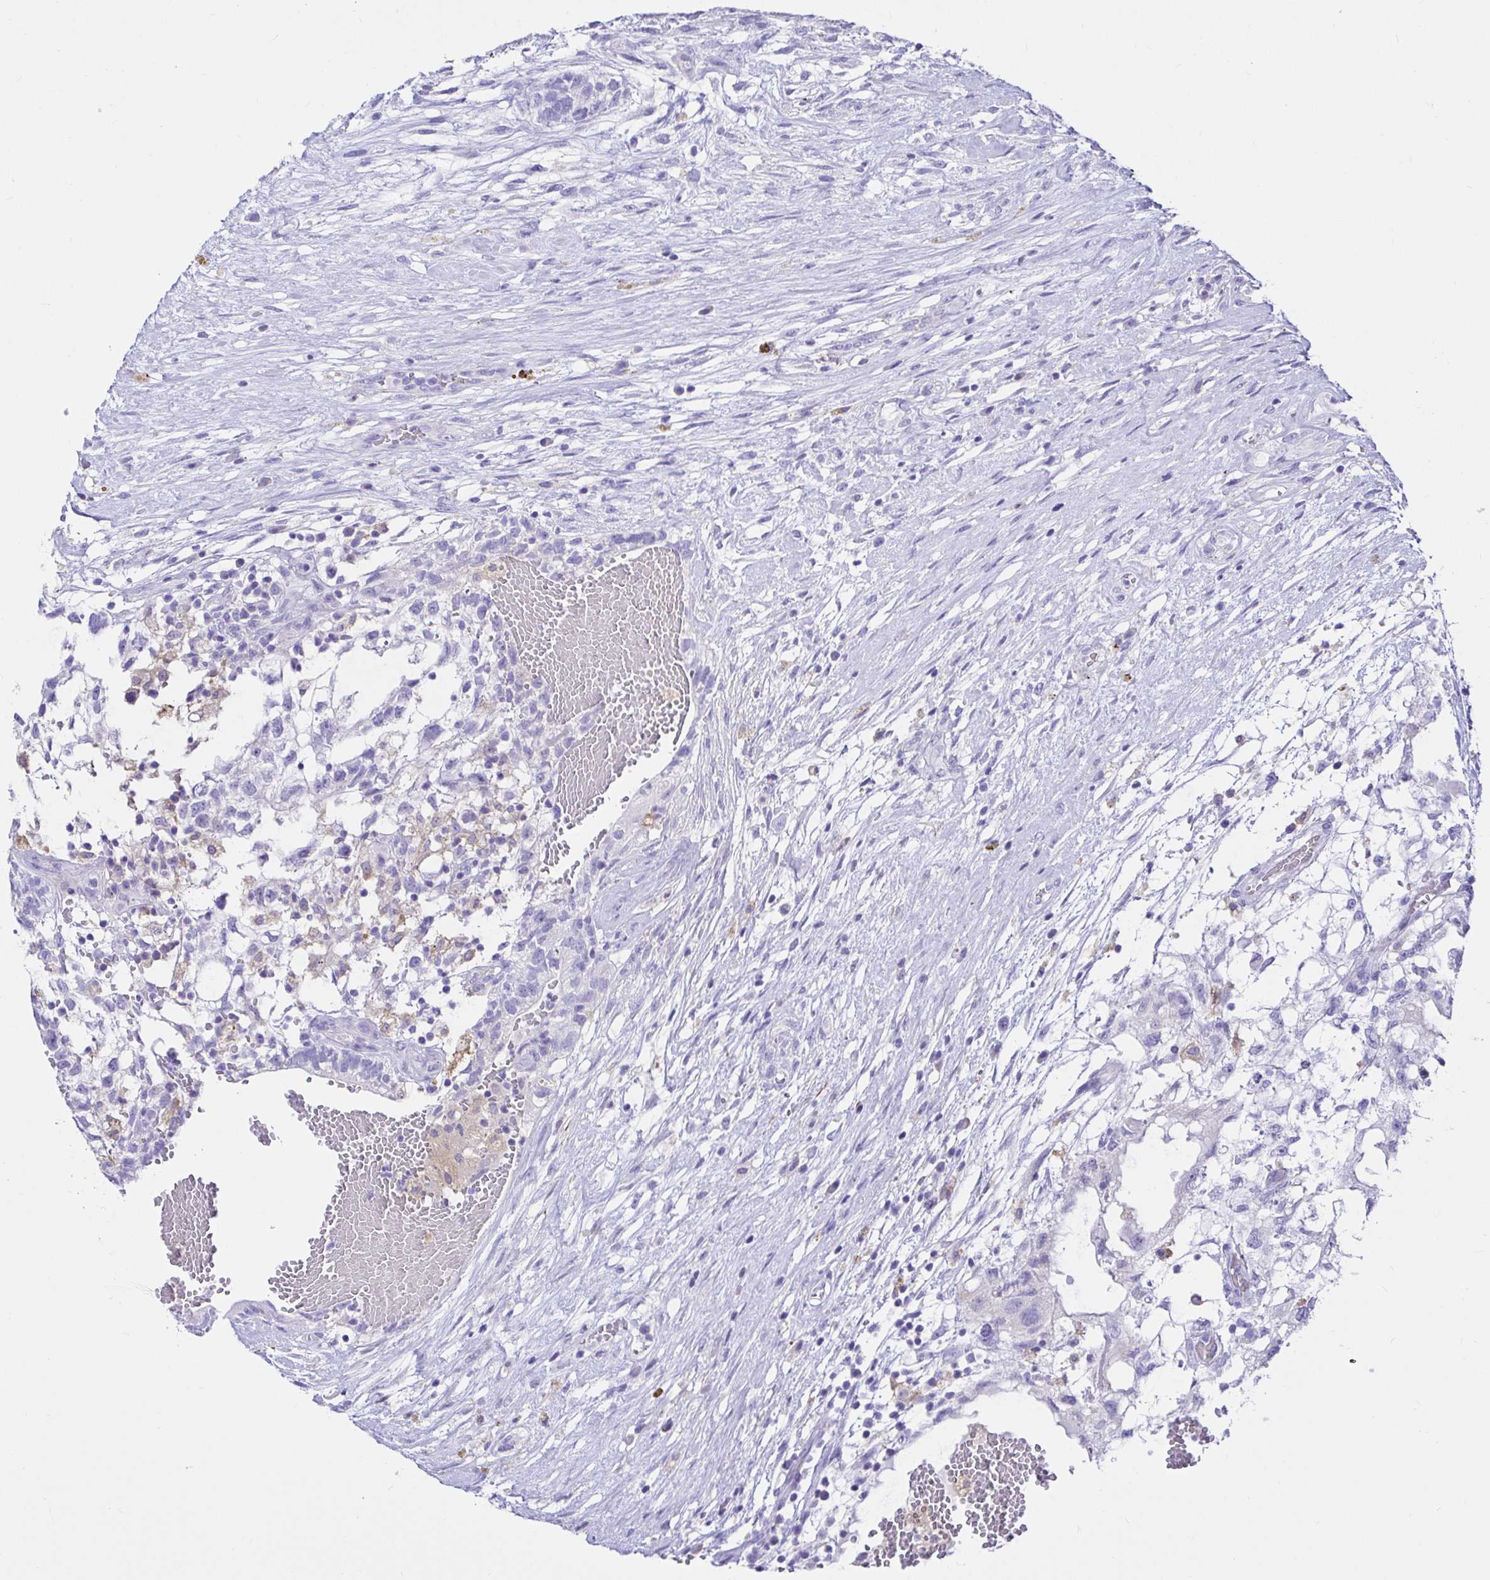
{"staining": {"intensity": "negative", "quantity": "none", "location": "none"}, "tissue": "testis cancer", "cell_type": "Tumor cells", "image_type": "cancer", "snomed": [{"axis": "morphology", "description": "Normal tissue, NOS"}, {"axis": "morphology", "description": "Carcinoma, Embryonal, NOS"}, {"axis": "topography", "description": "Testis"}], "caption": "Immunohistochemistry of human testis cancer (embryonal carcinoma) exhibits no staining in tumor cells.", "gene": "BACE2", "patient": {"sex": "male", "age": 32}}